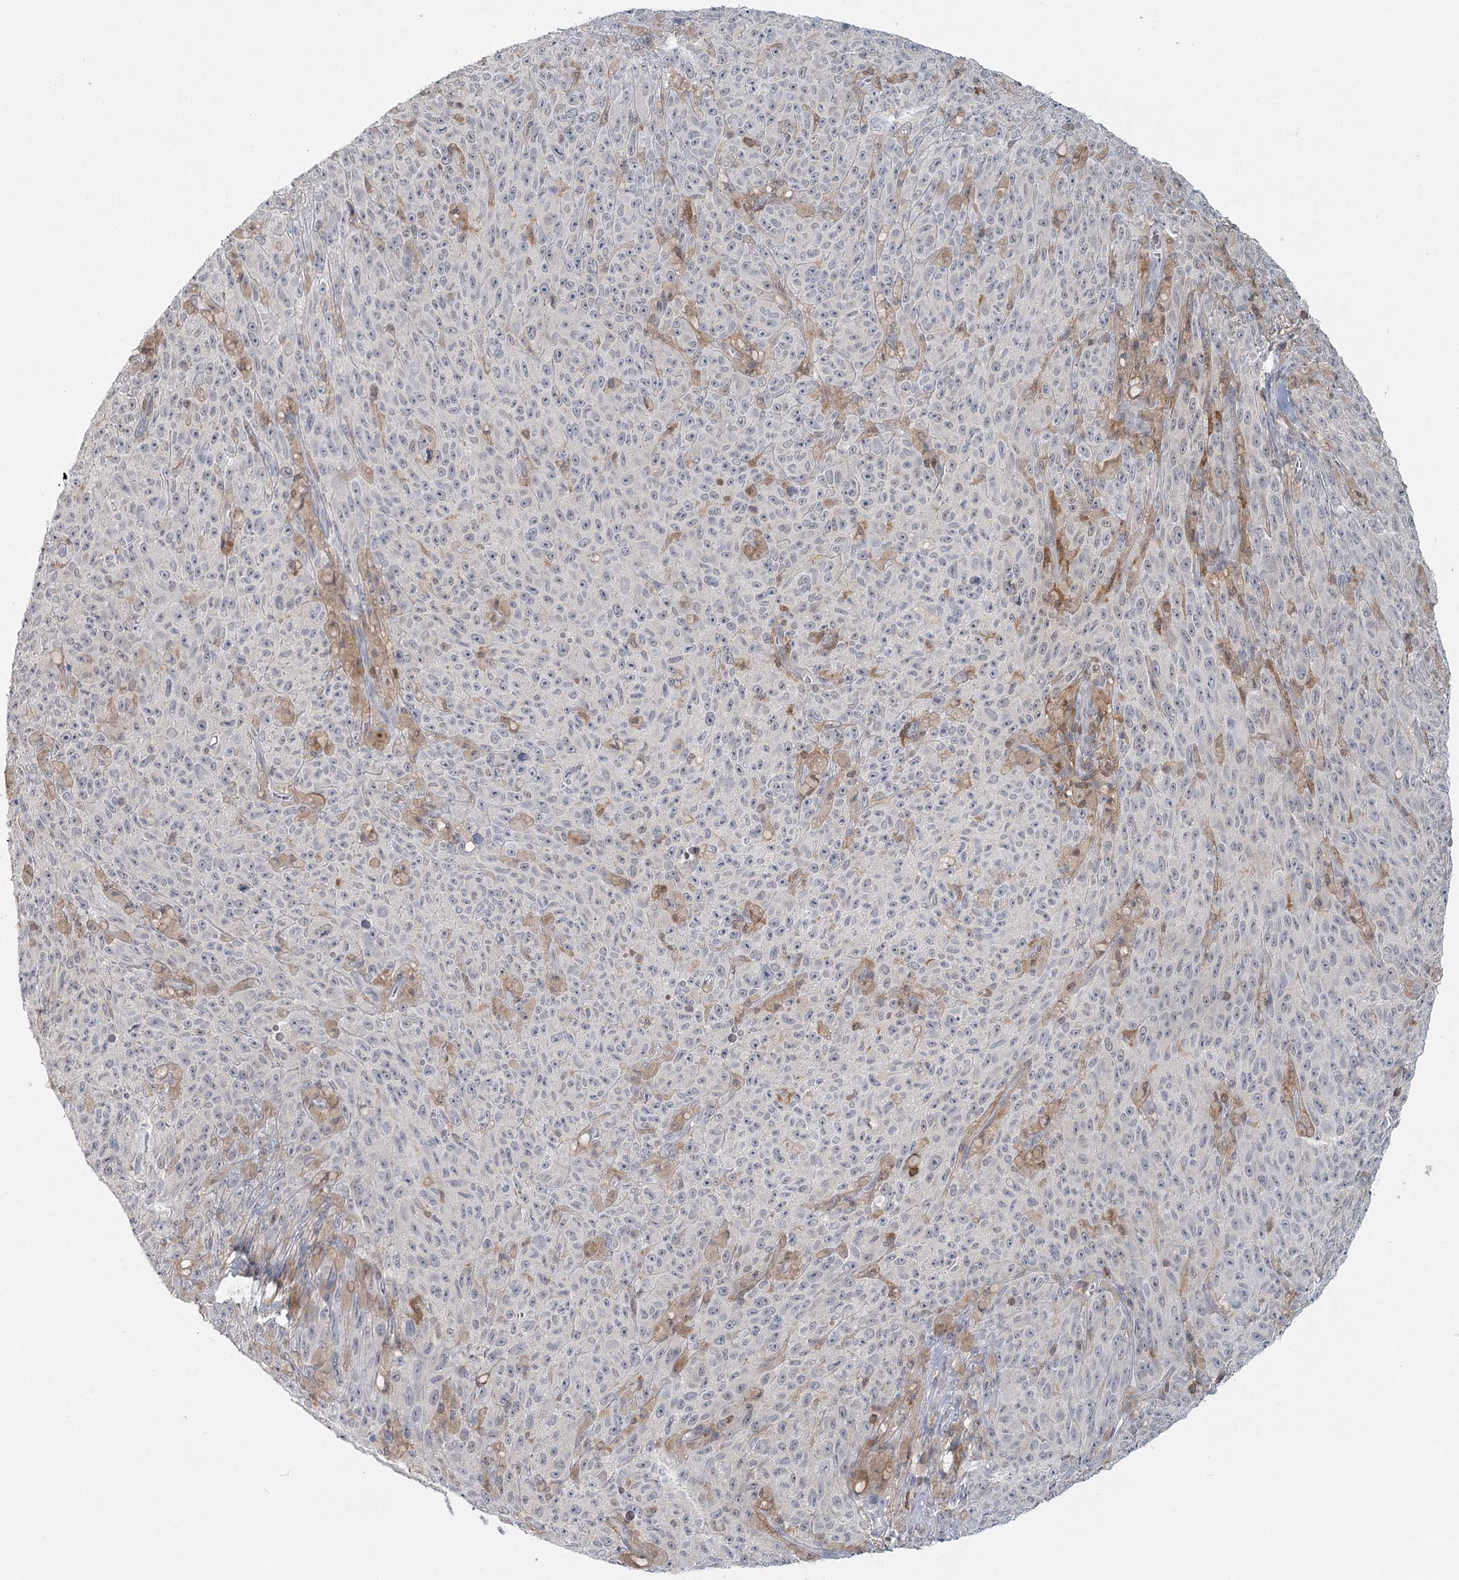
{"staining": {"intensity": "negative", "quantity": "none", "location": "none"}, "tissue": "melanoma", "cell_type": "Tumor cells", "image_type": "cancer", "snomed": [{"axis": "morphology", "description": "Malignant melanoma, NOS"}, {"axis": "topography", "description": "Skin"}], "caption": "Human melanoma stained for a protein using IHC reveals no expression in tumor cells.", "gene": "TMEM70", "patient": {"sex": "female", "age": 82}}